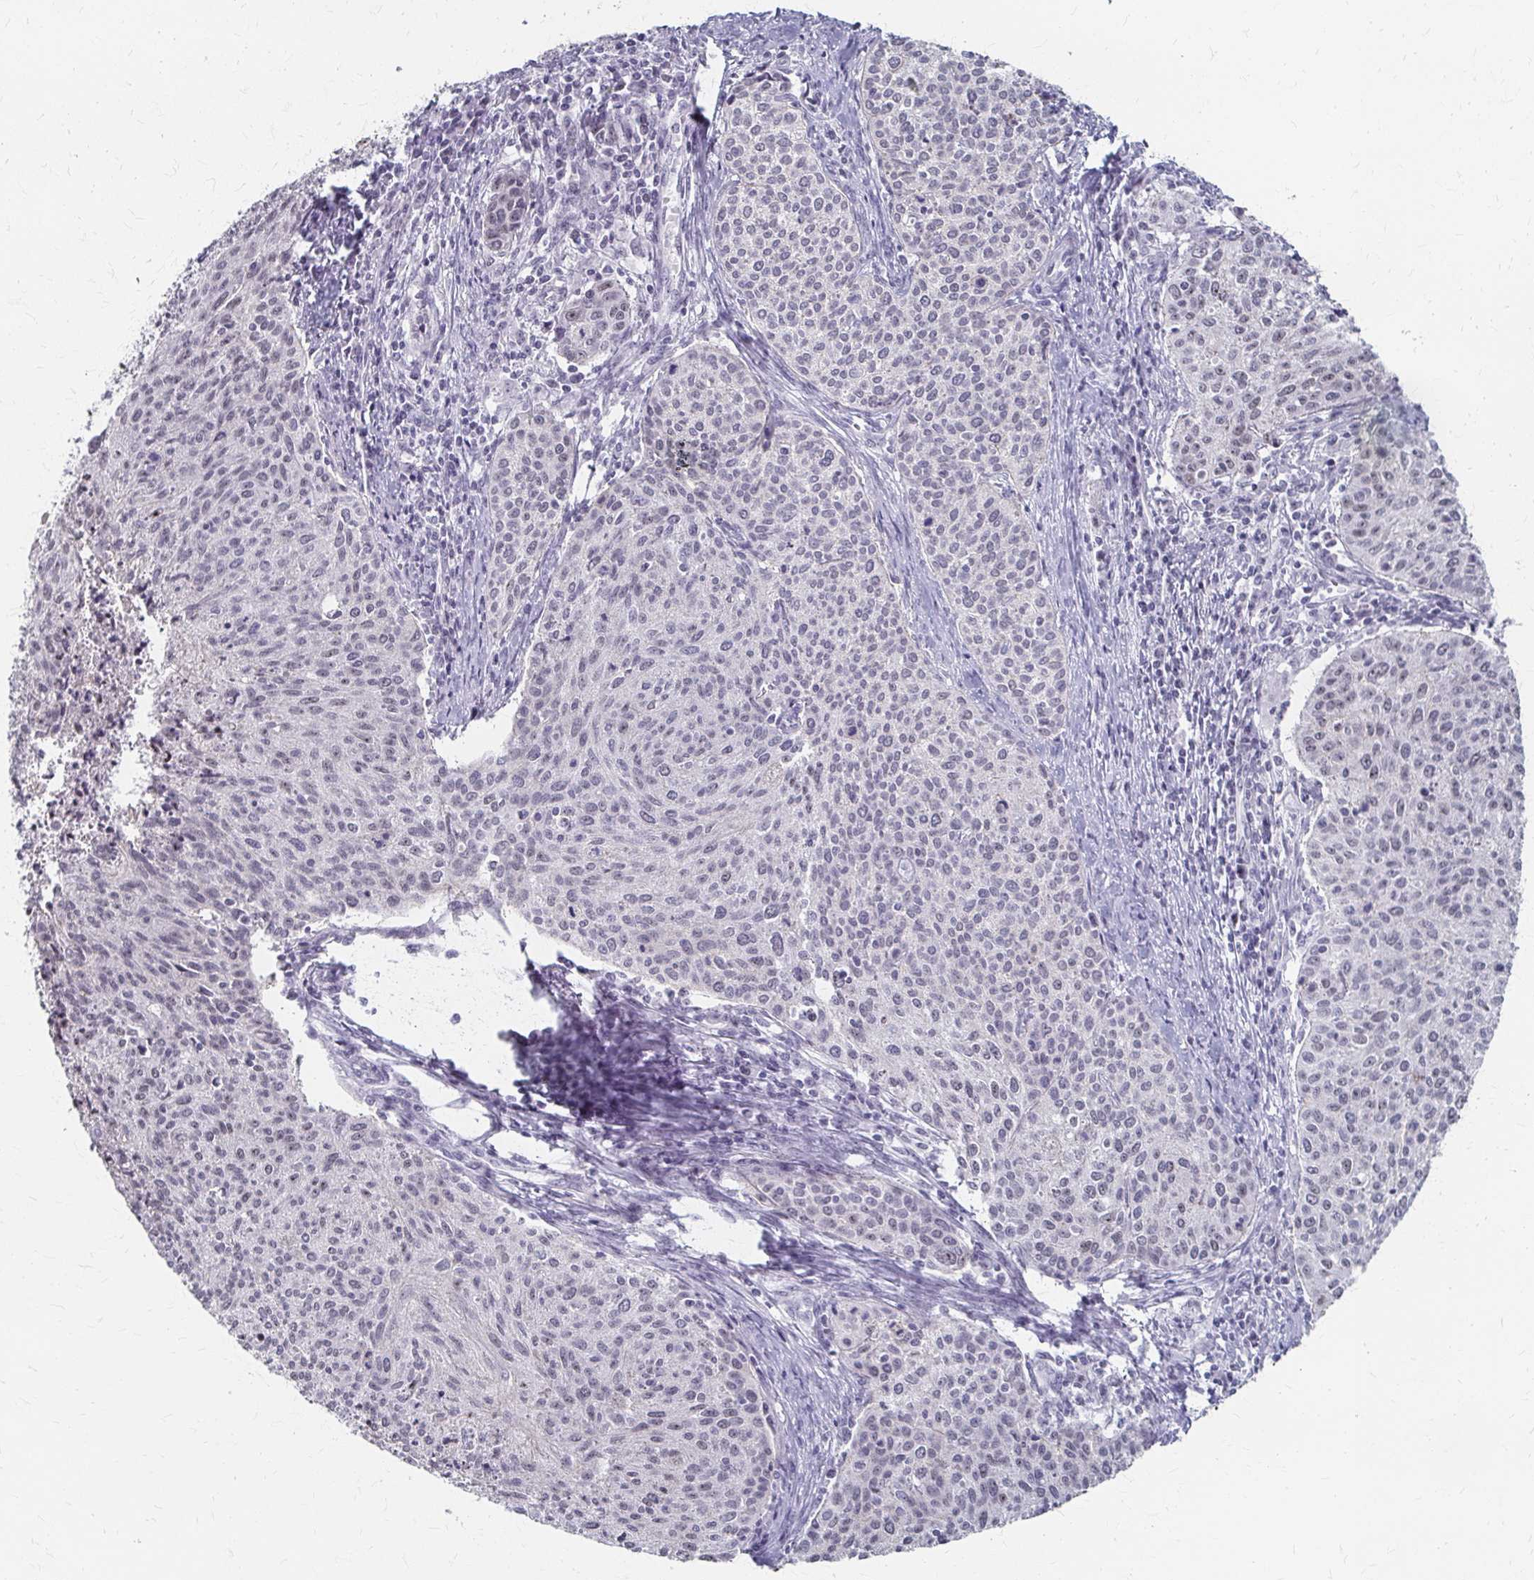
{"staining": {"intensity": "weak", "quantity": "<25%", "location": "nuclear"}, "tissue": "cervical cancer", "cell_type": "Tumor cells", "image_type": "cancer", "snomed": [{"axis": "morphology", "description": "Squamous cell carcinoma, NOS"}, {"axis": "topography", "description": "Cervix"}], "caption": "High magnification brightfield microscopy of cervical squamous cell carcinoma stained with DAB (brown) and counterstained with hematoxylin (blue): tumor cells show no significant positivity.", "gene": "PES1", "patient": {"sex": "female", "age": 38}}